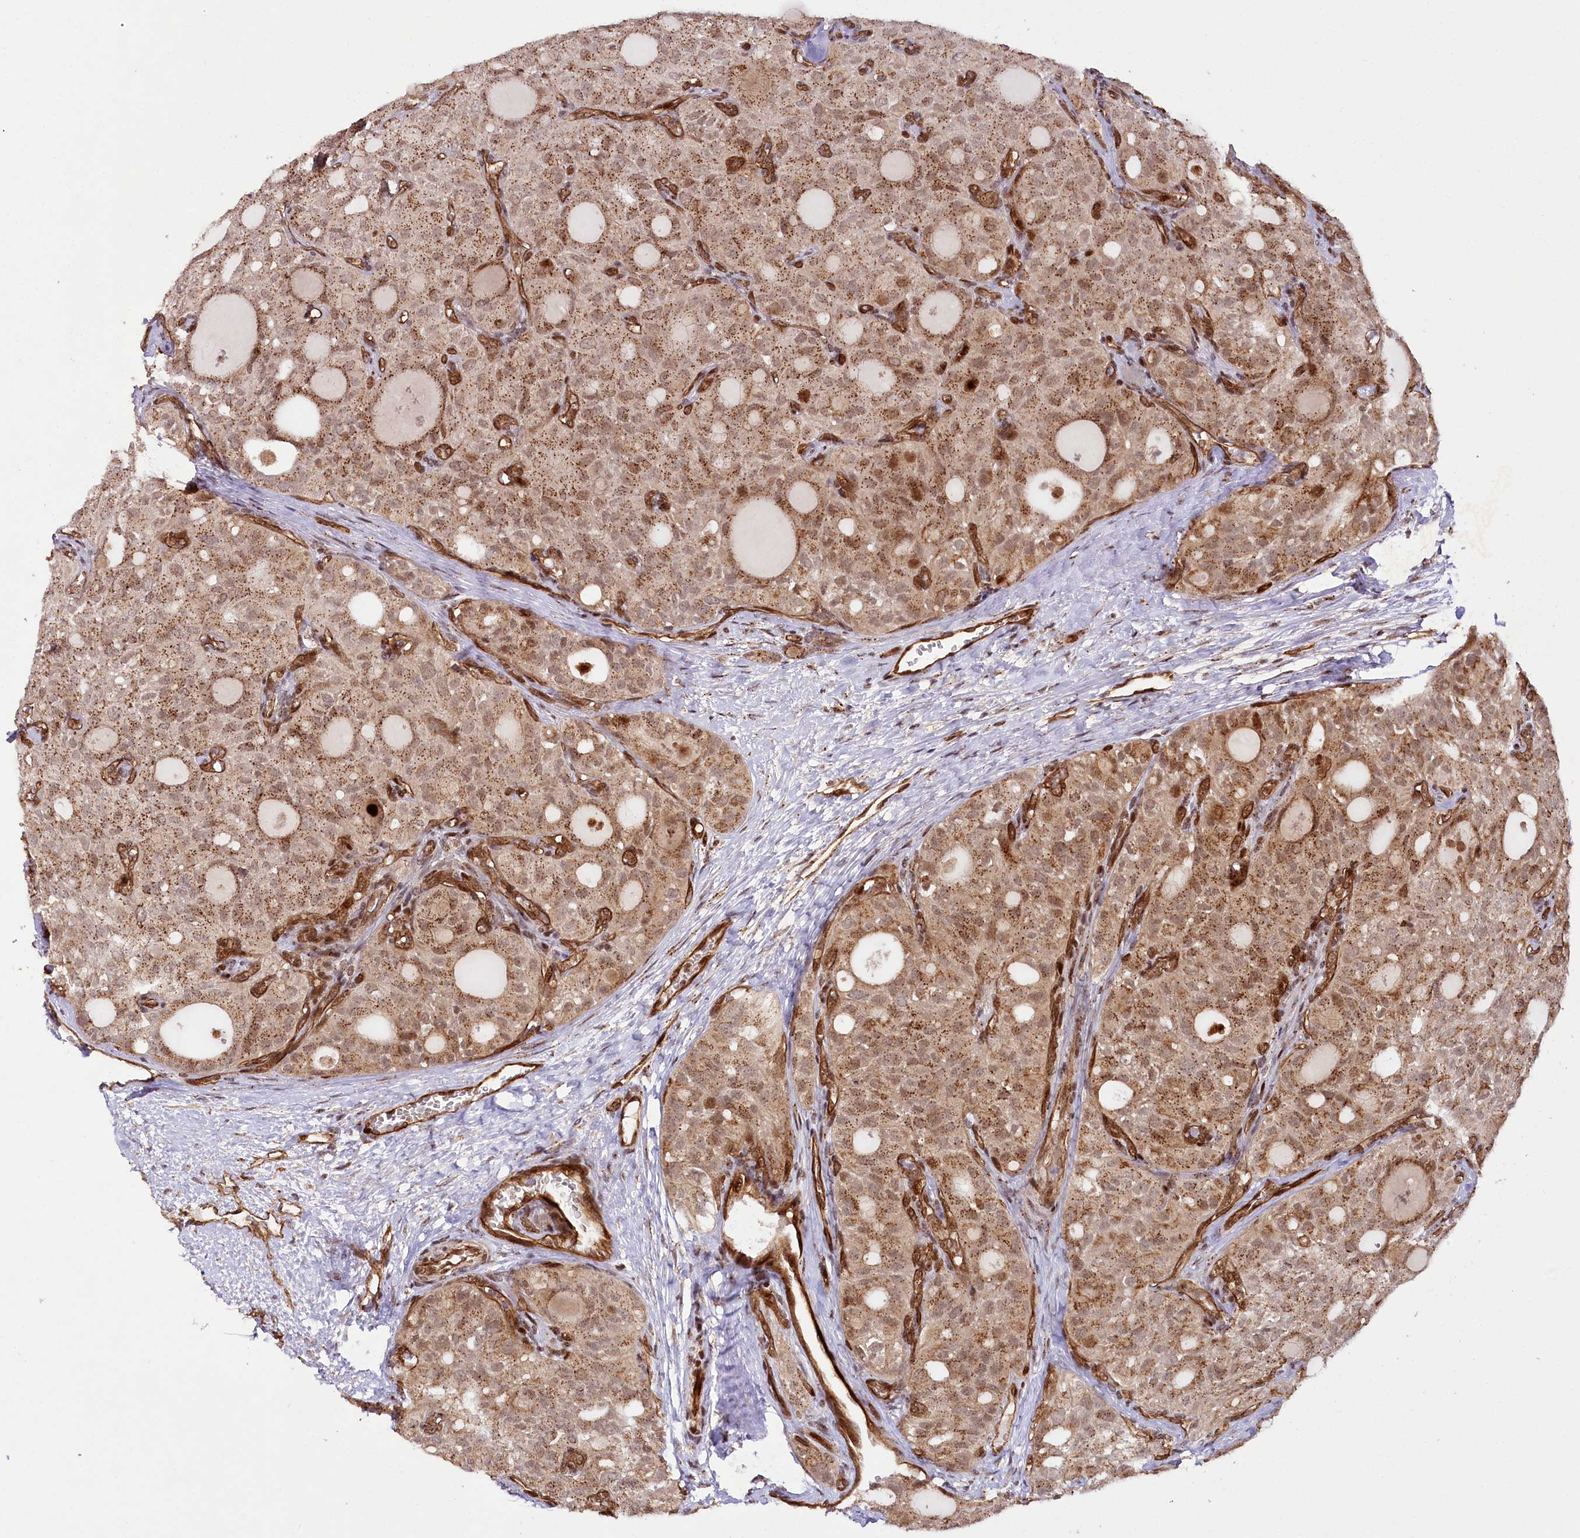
{"staining": {"intensity": "moderate", "quantity": ">75%", "location": "cytoplasmic/membranous,nuclear"}, "tissue": "thyroid cancer", "cell_type": "Tumor cells", "image_type": "cancer", "snomed": [{"axis": "morphology", "description": "Follicular adenoma carcinoma, NOS"}, {"axis": "topography", "description": "Thyroid gland"}], "caption": "This micrograph displays thyroid cancer stained with IHC to label a protein in brown. The cytoplasmic/membranous and nuclear of tumor cells show moderate positivity for the protein. Nuclei are counter-stained blue.", "gene": "COPG1", "patient": {"sex": "male", "age": 75}}